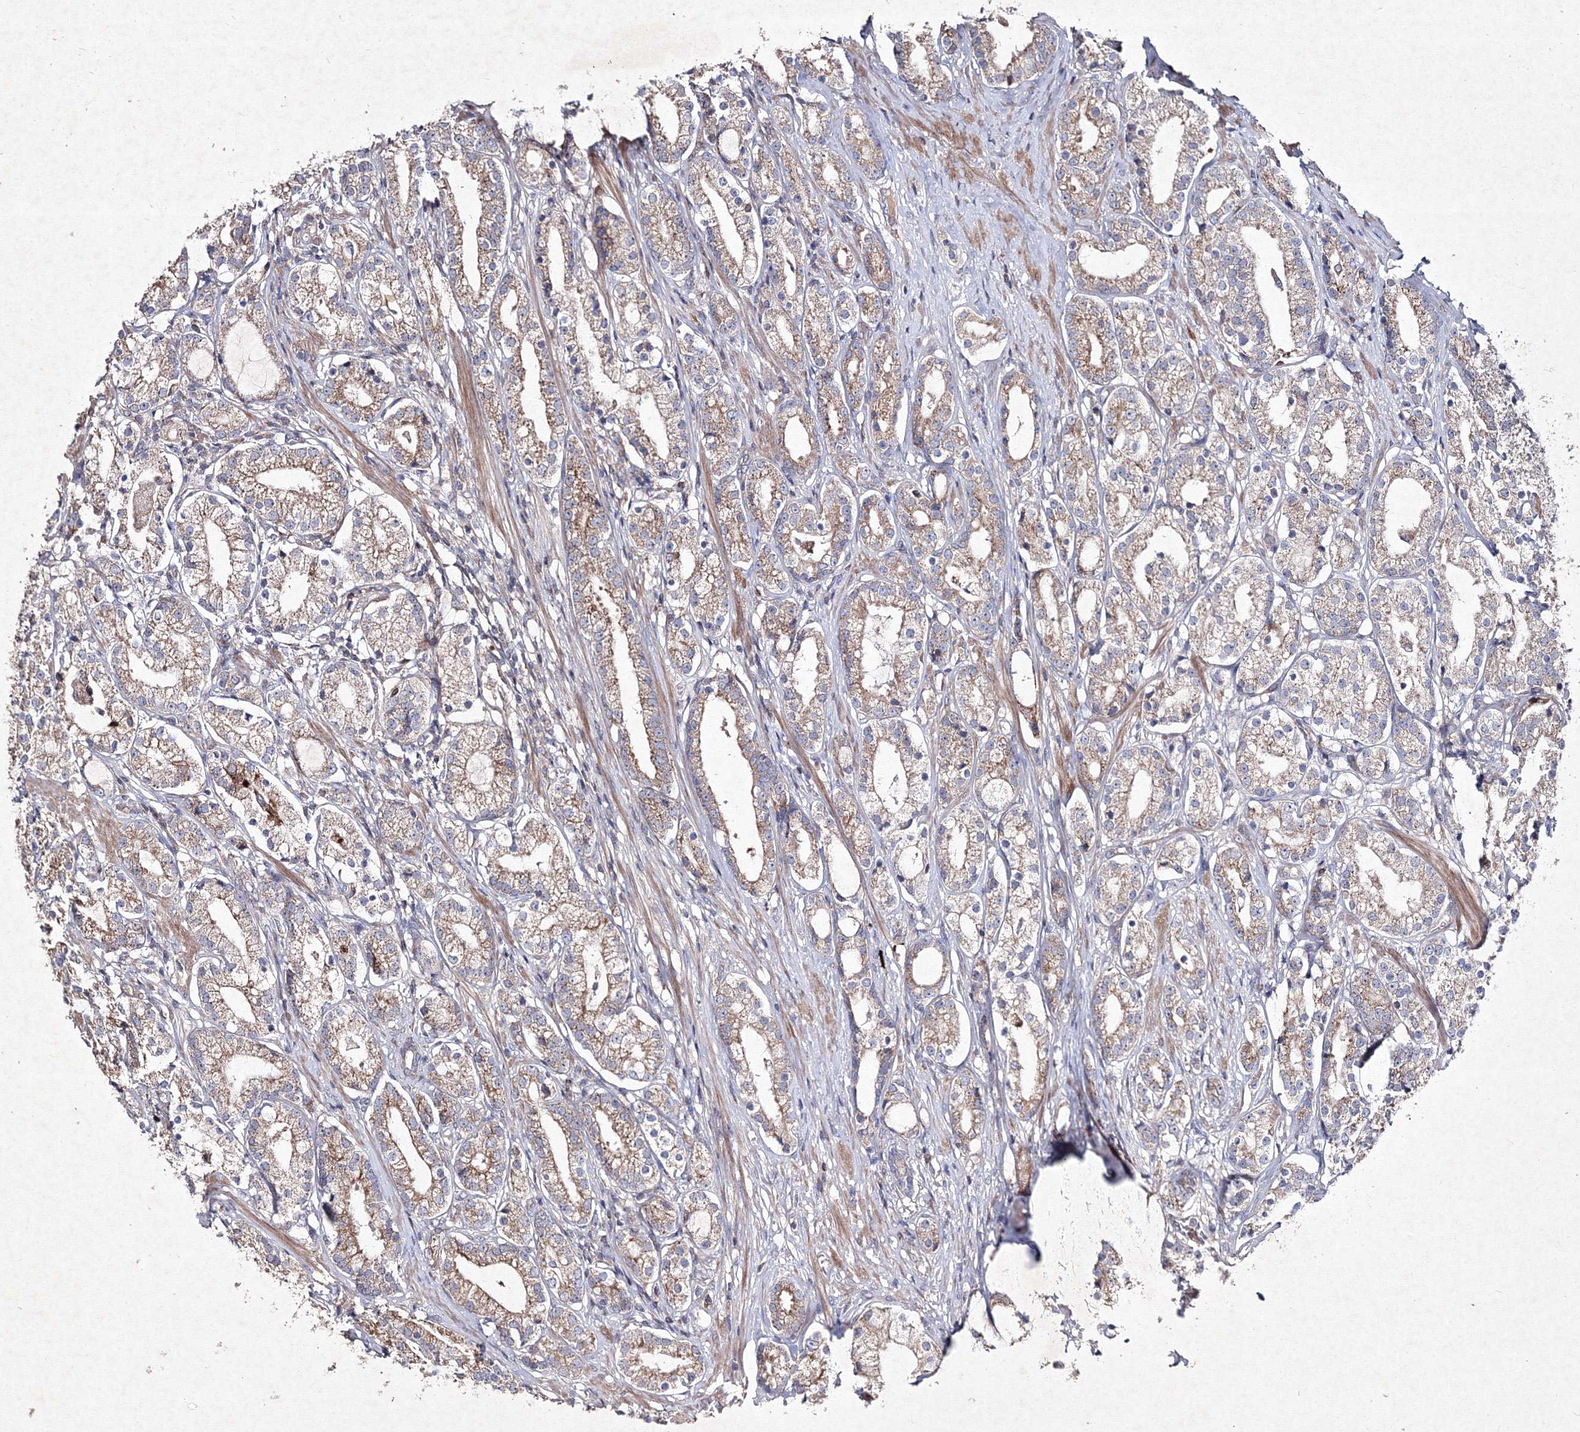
{"staining": {"intensity": "moderate", "quantity": ">75%", "location": "cytoplasmic/membranous"}, "tissue": "prostate cancer", "cell_type": "Tumor cells", "image_type": "cancer", "snomed": [{"axis": "morphology", "description": "Adenocarcinoma, High grade"}, {"axis": "topography", "description": "Prostate"}], "caption": "An image showing moderate cytoplasmic/membranous staining in about >75% of tumor cells in adenocarcinoma (high-grade) (prostate), as visualized by brown immunohistochemical staining.", "gene": "GFM1", "patient": {"sex": "male", "age": 69}}